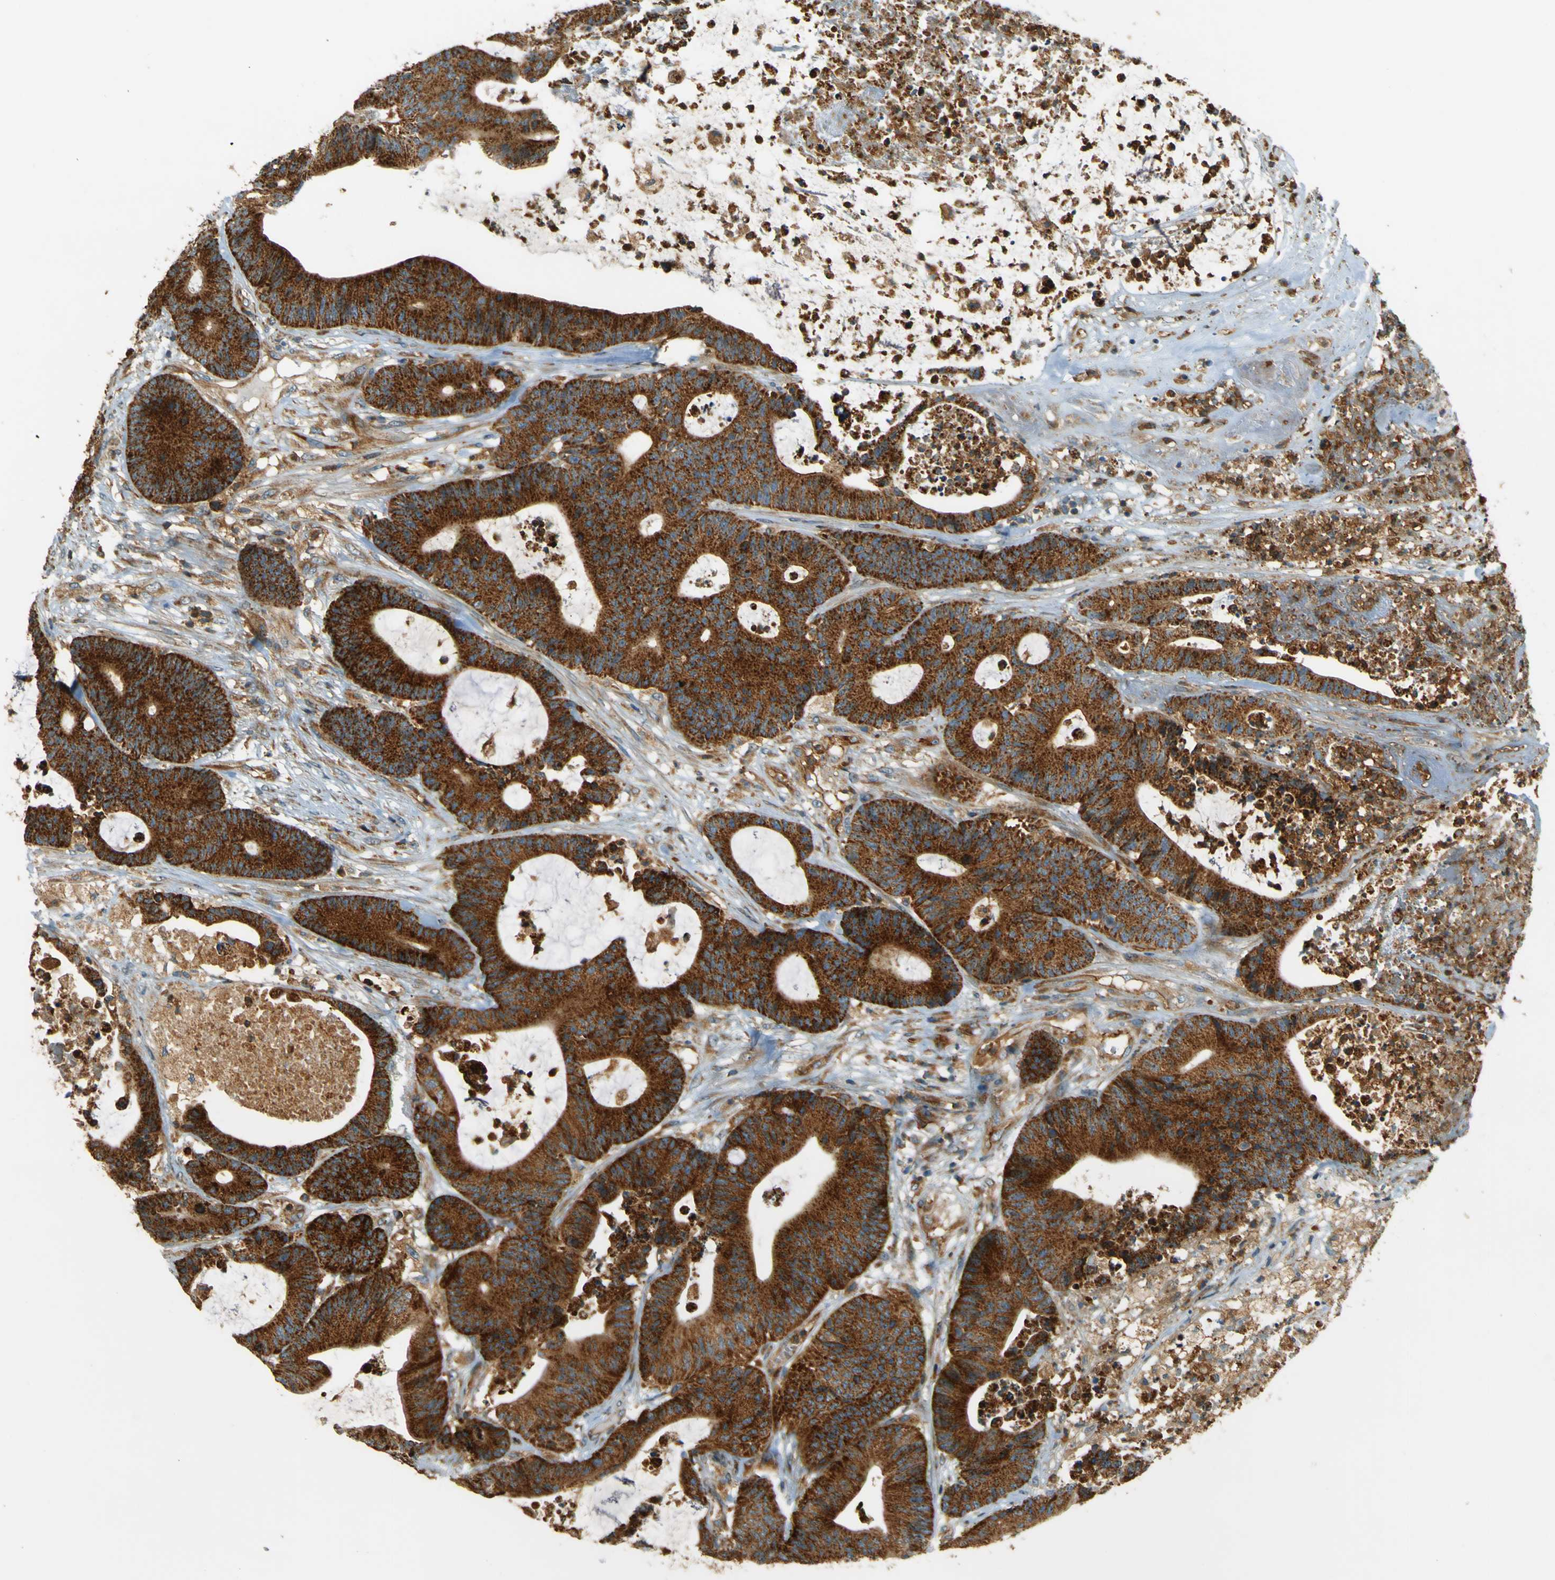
{"staining": {"intensity": "strong", "quantity": ">75%", "location": "cytoplasmic/membranous"}, "tissue": "colorectal cancer", "cell_type": "Tumor cells", "image_type": "cancer", "snomed": [{"axis": "morphology", "description": "Adenocarcinoma, NOS"}, {"axis": "topography", "description": "Colon"}], "caption": "Protein expression analysis of human adenocarcinoma (colorectal) reveals strong cytoplasmic/membranous staining in about >75% of tumor cells.", "gene": "DNAJC5", "patient": {"sex": "female", "age": 84}}